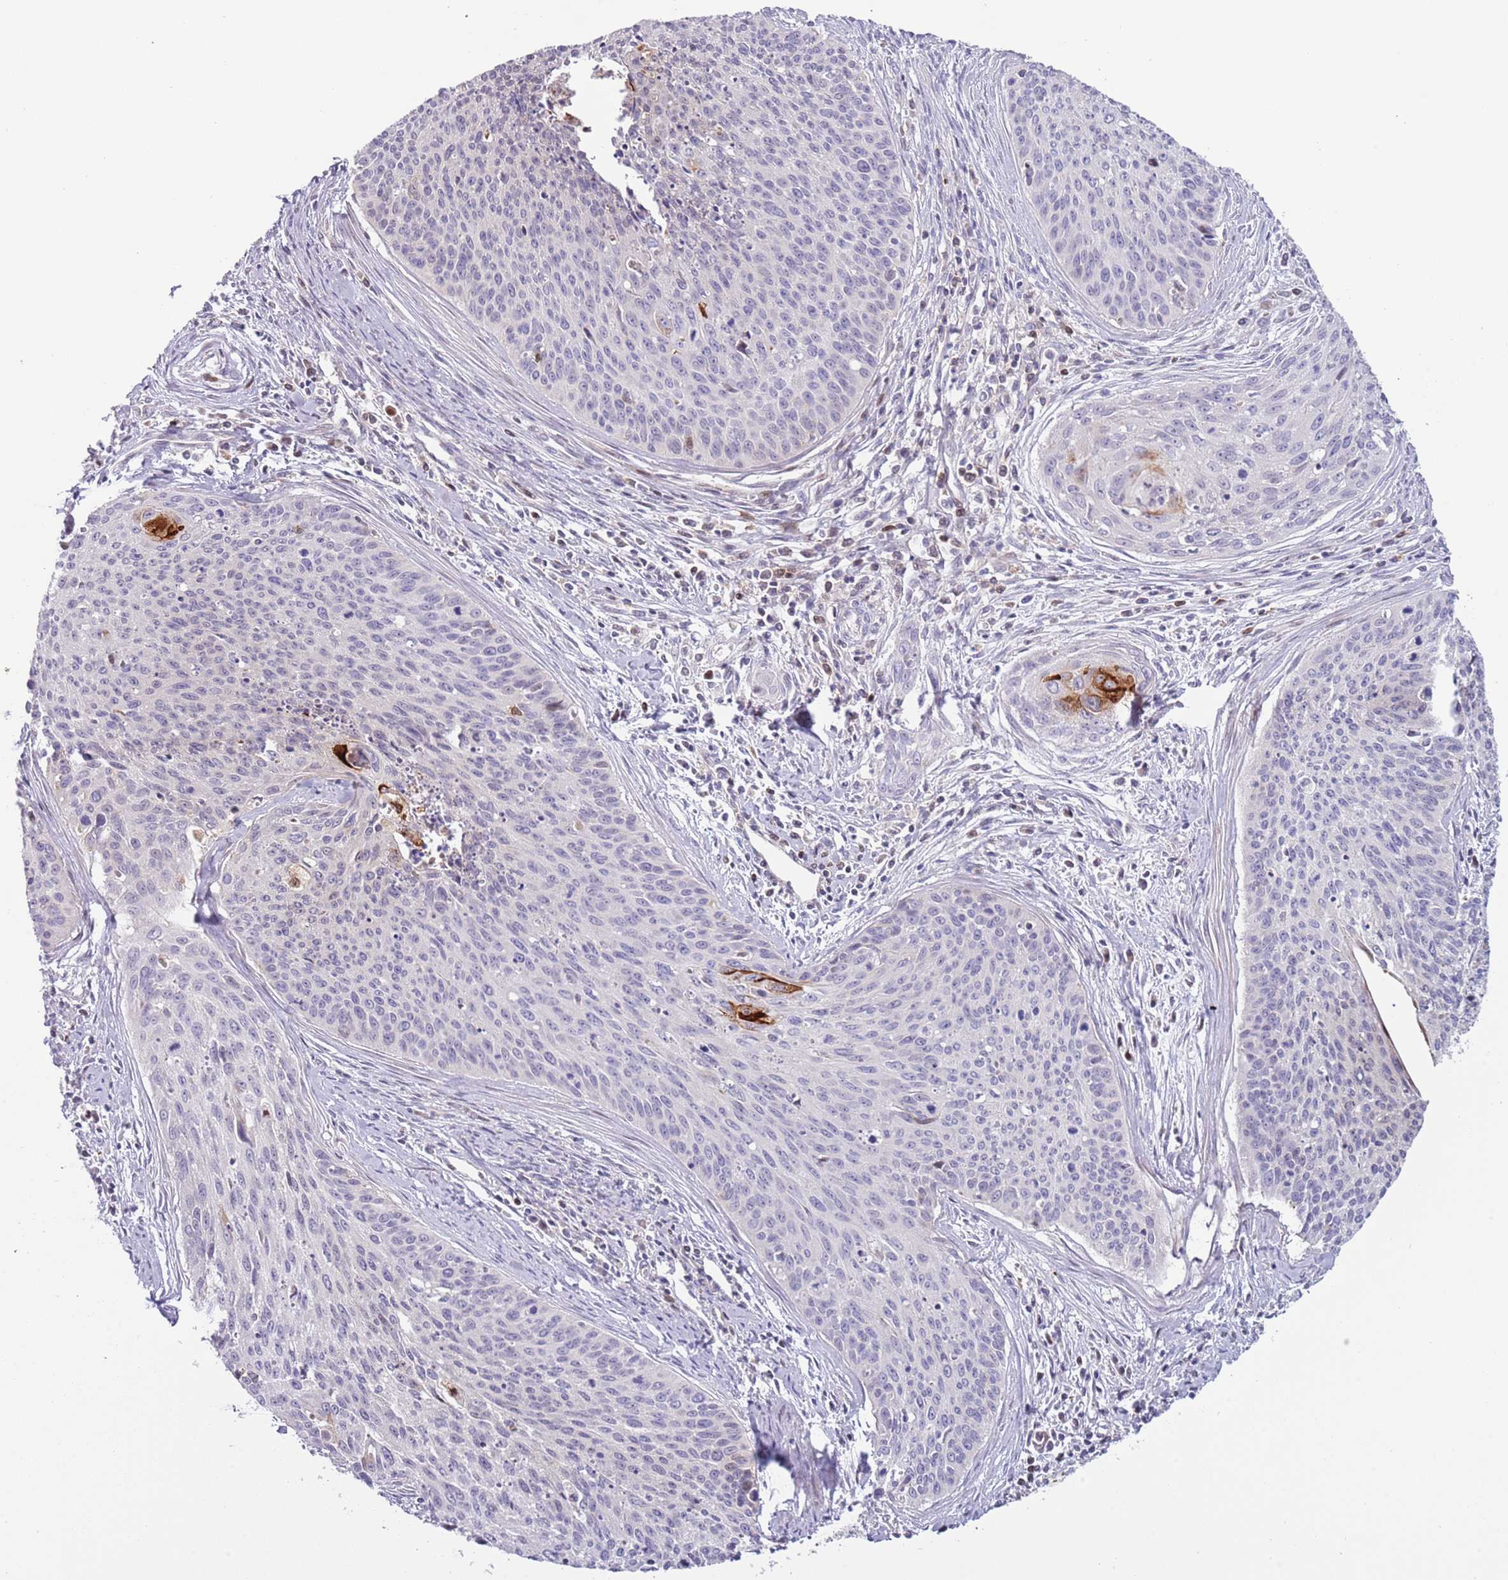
{"staining": {"intensity": "strong", "quantity": "<25%", "location": "cytoplasmic/membranous"}, "tissue": "cervical cancer", "cell_type": "Tumor cells", "image_type": "cancer", "snomed": [{"axis": "morphology", "description": "Squamous cell carcinoma, NOS"}, {"axis": "topography", "description": "Cervix"}], "caption": "This micrograph demonstrates immunohistochemistry (IHC) staining of cervical cancer (squamous cell carcinoma), with medium strong cytoplasmic/membranous expression in about <25% of tumor cells.", "gene": "NBPF6", "patient": {"sex": "female", "age": 55}}